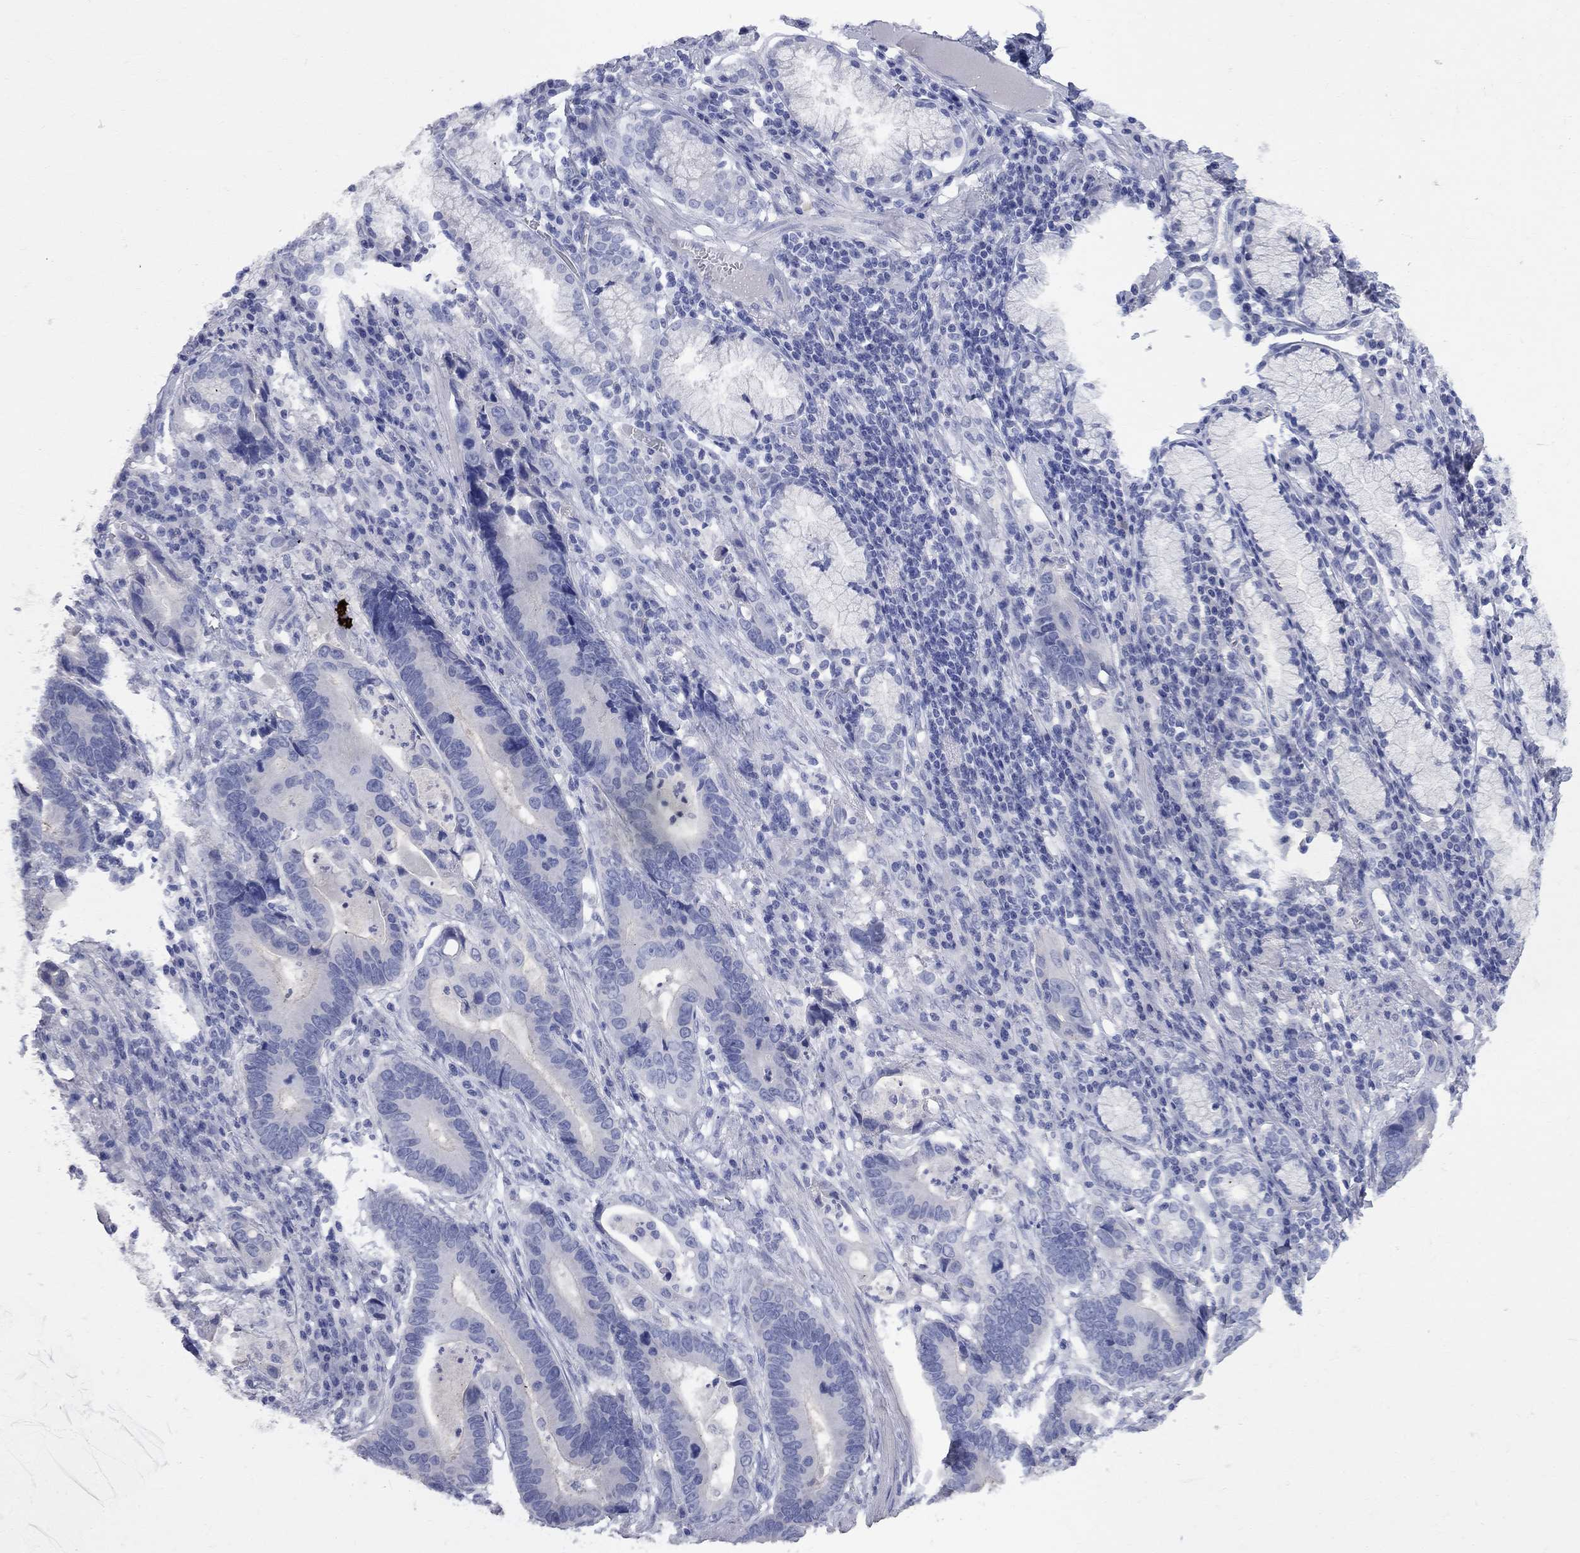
{"staining": {"intensity": "negative", "quantity": "none", "location": "none"}, "tissue": "stomach cancer", "cell_type": "Tumor cells", "image_type": "cancer", "snomed": [{"axis": "morphology", "description": "Adenocarcinoma, NOS"}, {"axis": "topography", "description": "Stomach"}], "caption": "Image shows no protein positivity in tumor cells of adenocarcinoma (stomach) tissue.", "gene": "AOX1", "patient": {"sex": "male", "age": 84}}